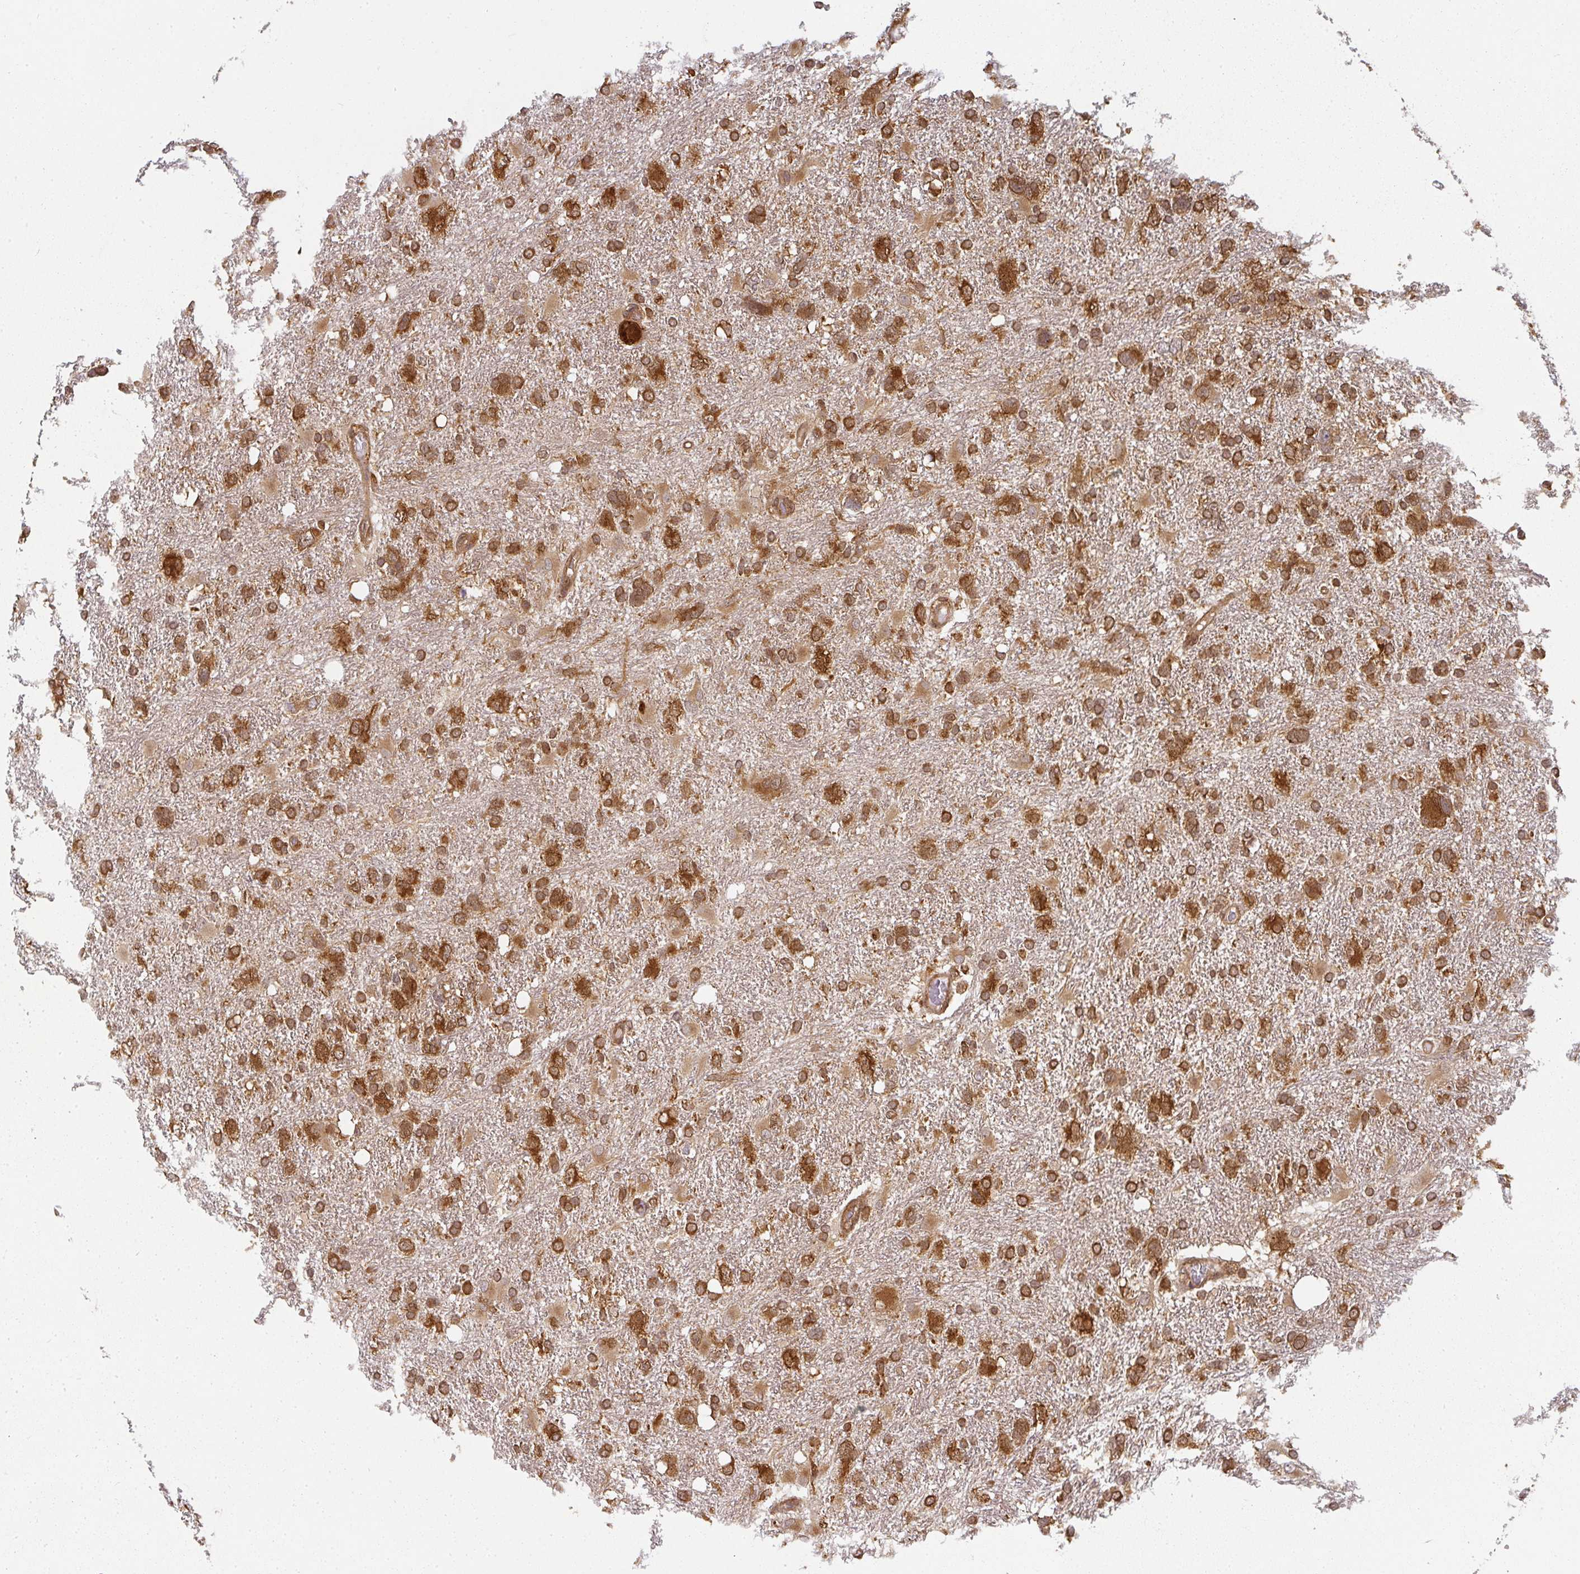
{"staining": {"intensity": "strong", "quantity": ">75%", "location": "cytoplasmic/membranous"}, "tissue": "glioma", "cell_type": "Tumor cells", "image_type": "cancer", "snomed": [{"axis": "morphology", "description": "Glioma, malignant, High grade"}, {"axis": "topography", "description": "Brain"}], "caption": "Protein staining of malignant glioma (high-grade) tissue demonstrates strong cytoplasmic/membranous expression in approximately >75% of tumor cells. The protein of interest is shown in brown color, while the nuclei are stained blue.", "gene": "PPP6R3", "patient": {"sex": "male", "age": 61}}